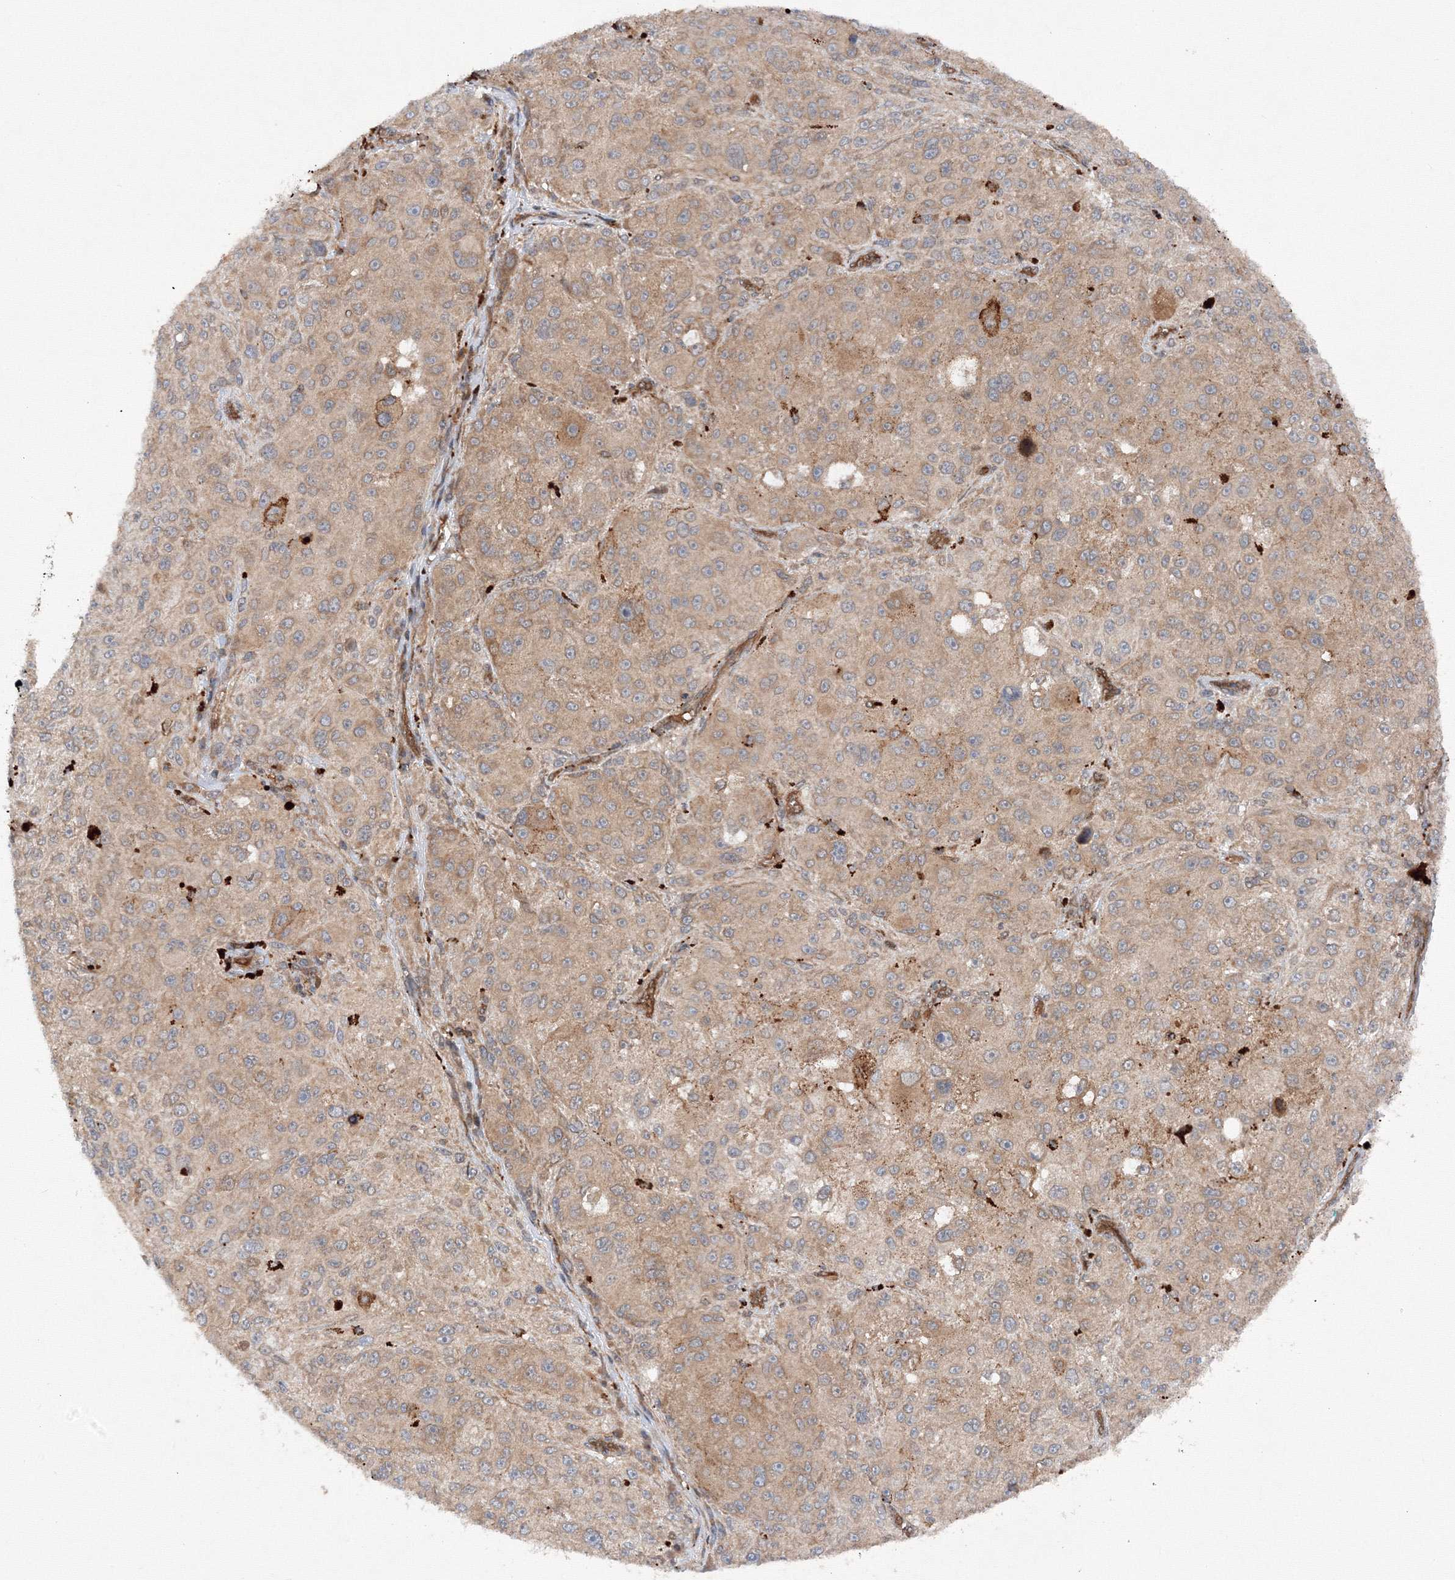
{"staining": {"intensity": "weak", "quantity": "25%-75%", "location": "cytoplasmic/membranous"}, "tissue": "melanoma", "cell_type": "Tumor cells", "image_type": "cancer", "snomed": [{"axis": "morphology", "description": "Necrosis, NOS"}, {"axis": "morphology", "description": "Malignant melanoma, NOS"}, {"axis": "topography", "description": "Skin"}], "caption": "Protein expression analysis of melanoma exhibits weak cytoplasmic/membranous staining in about 25%-75% of tumor cells.", "gene": "DCTD", "patient": {"sex": "female", "age": 87}}